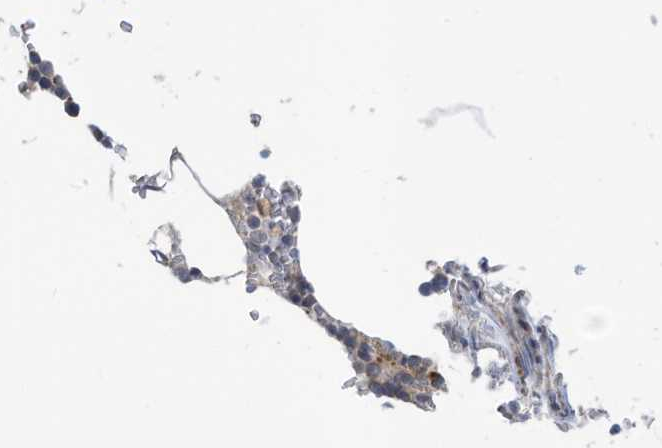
{"staining": {"intensity": "moderate", "quantity": "<25%", "location": "cytoplasmic/membranous"}, "tissue": "bone marrow", "cell_type": "Hematopoietic cells", "image_type": "normal", "snomed": [{"axis": "morphology", "description": "Normal tissue, NOS"}, {"axis": "topography", "description": "Bone marrow"}], "caption": "Immunohistochemical staining of unremarkable bone marrow displays low levels of moderate cytoplasmic/membranous staining in approximately <25% of hematopoietic cells.", "gene": "GTPBP2", "patient": {"sex": "male", "age": 70}}